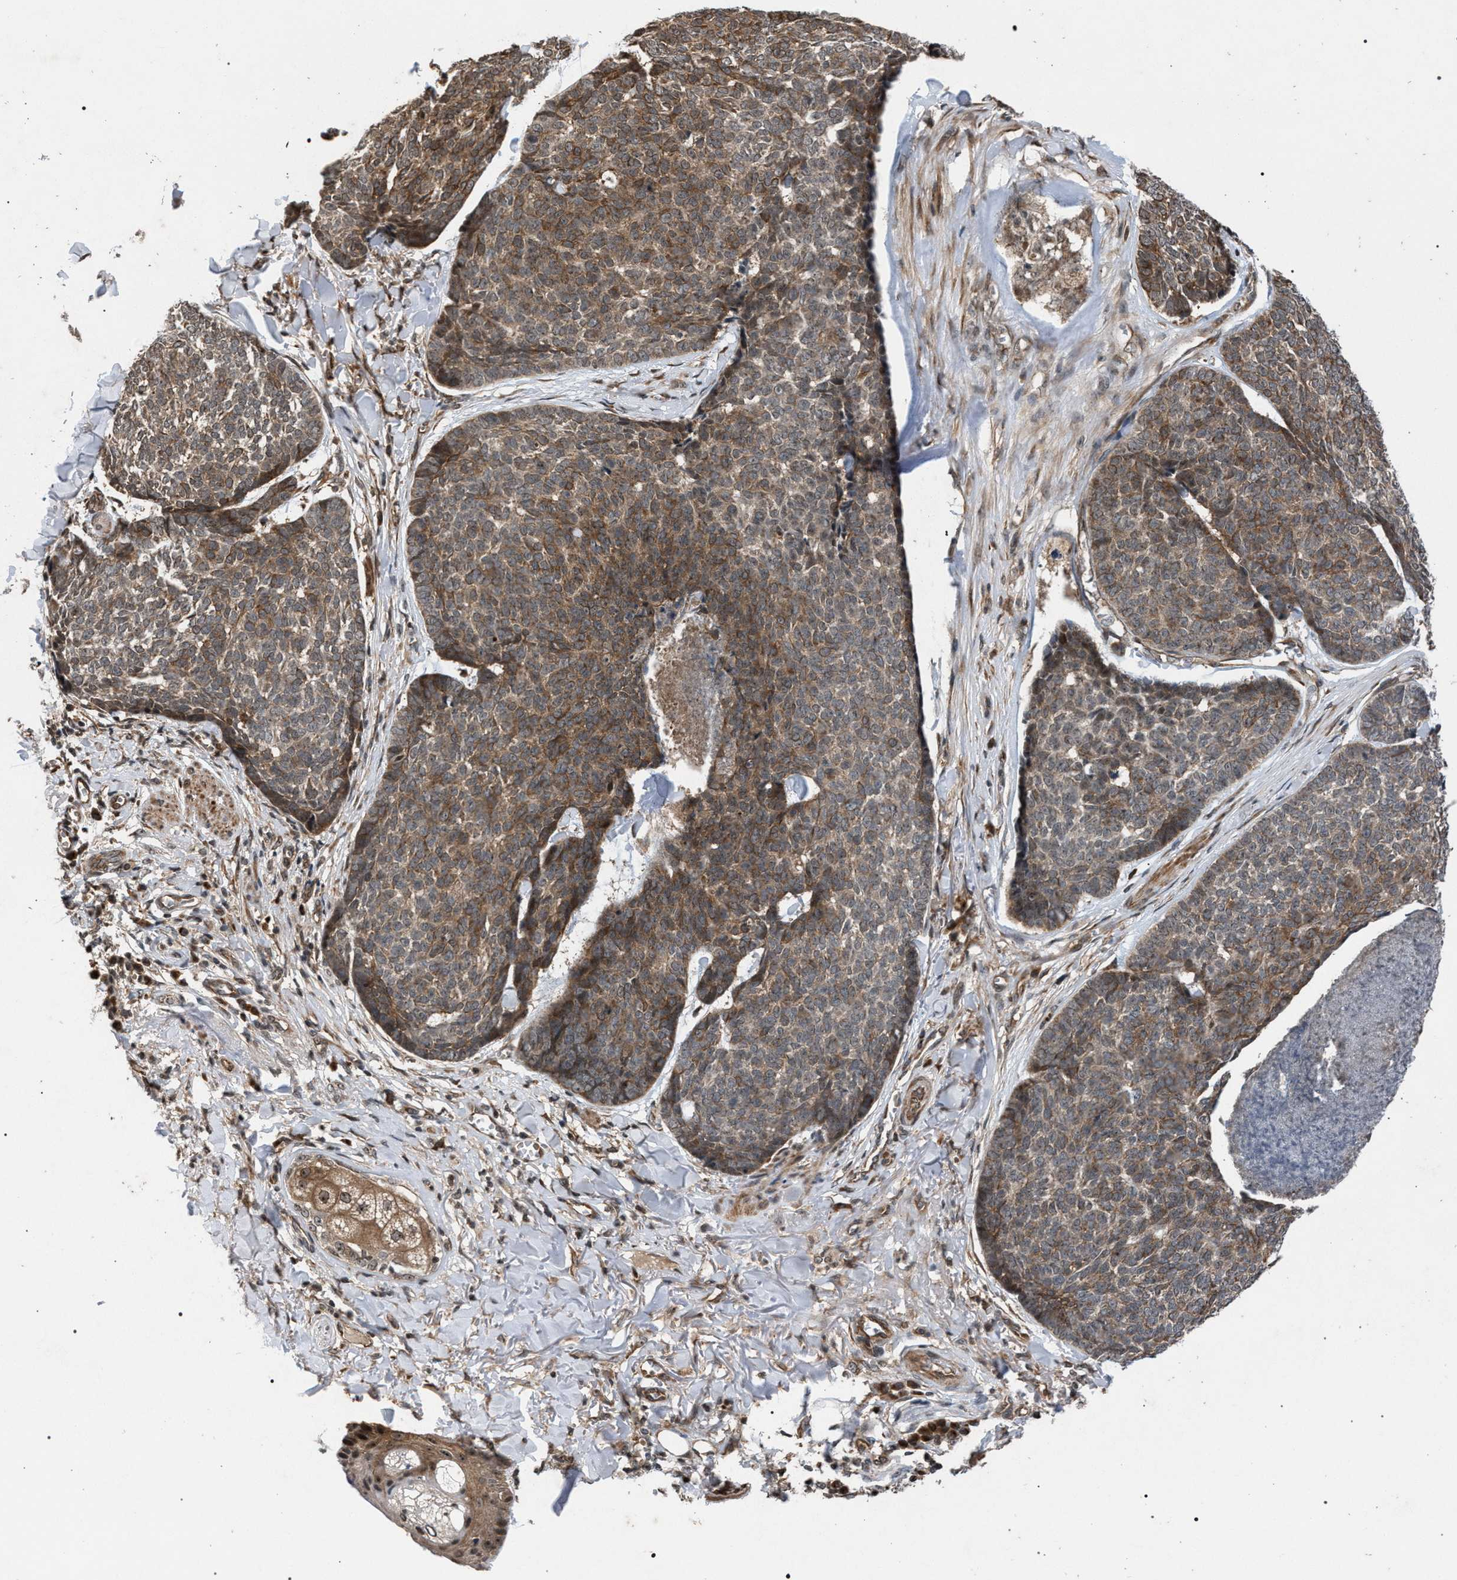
{"staining": {"intensity": "moderate", "quantity": ">75%", "location": "cytoplasmic/membranous"}, "tissue": "skin cancer", "cell_type": "Tumor cells", "image_type": "cancer", "snomed": [{"axis": "morphology", "description": "Basal cell carcinoma"}, {"axis": "topography", "description": "Skin"}], "caption": "Immunohistochemistry (IHC) micrograph of neoplastic tissue: skin cancer stained using immunohistochemistry shows medium levels of moderate protein expression localized specifically in the cytoplasmic/membranous of tumor cells, appearing as a cytoplasmic/membranous brown color.", "gene": "IRAK4", "patient": {"sex": "male", "age": 84}}